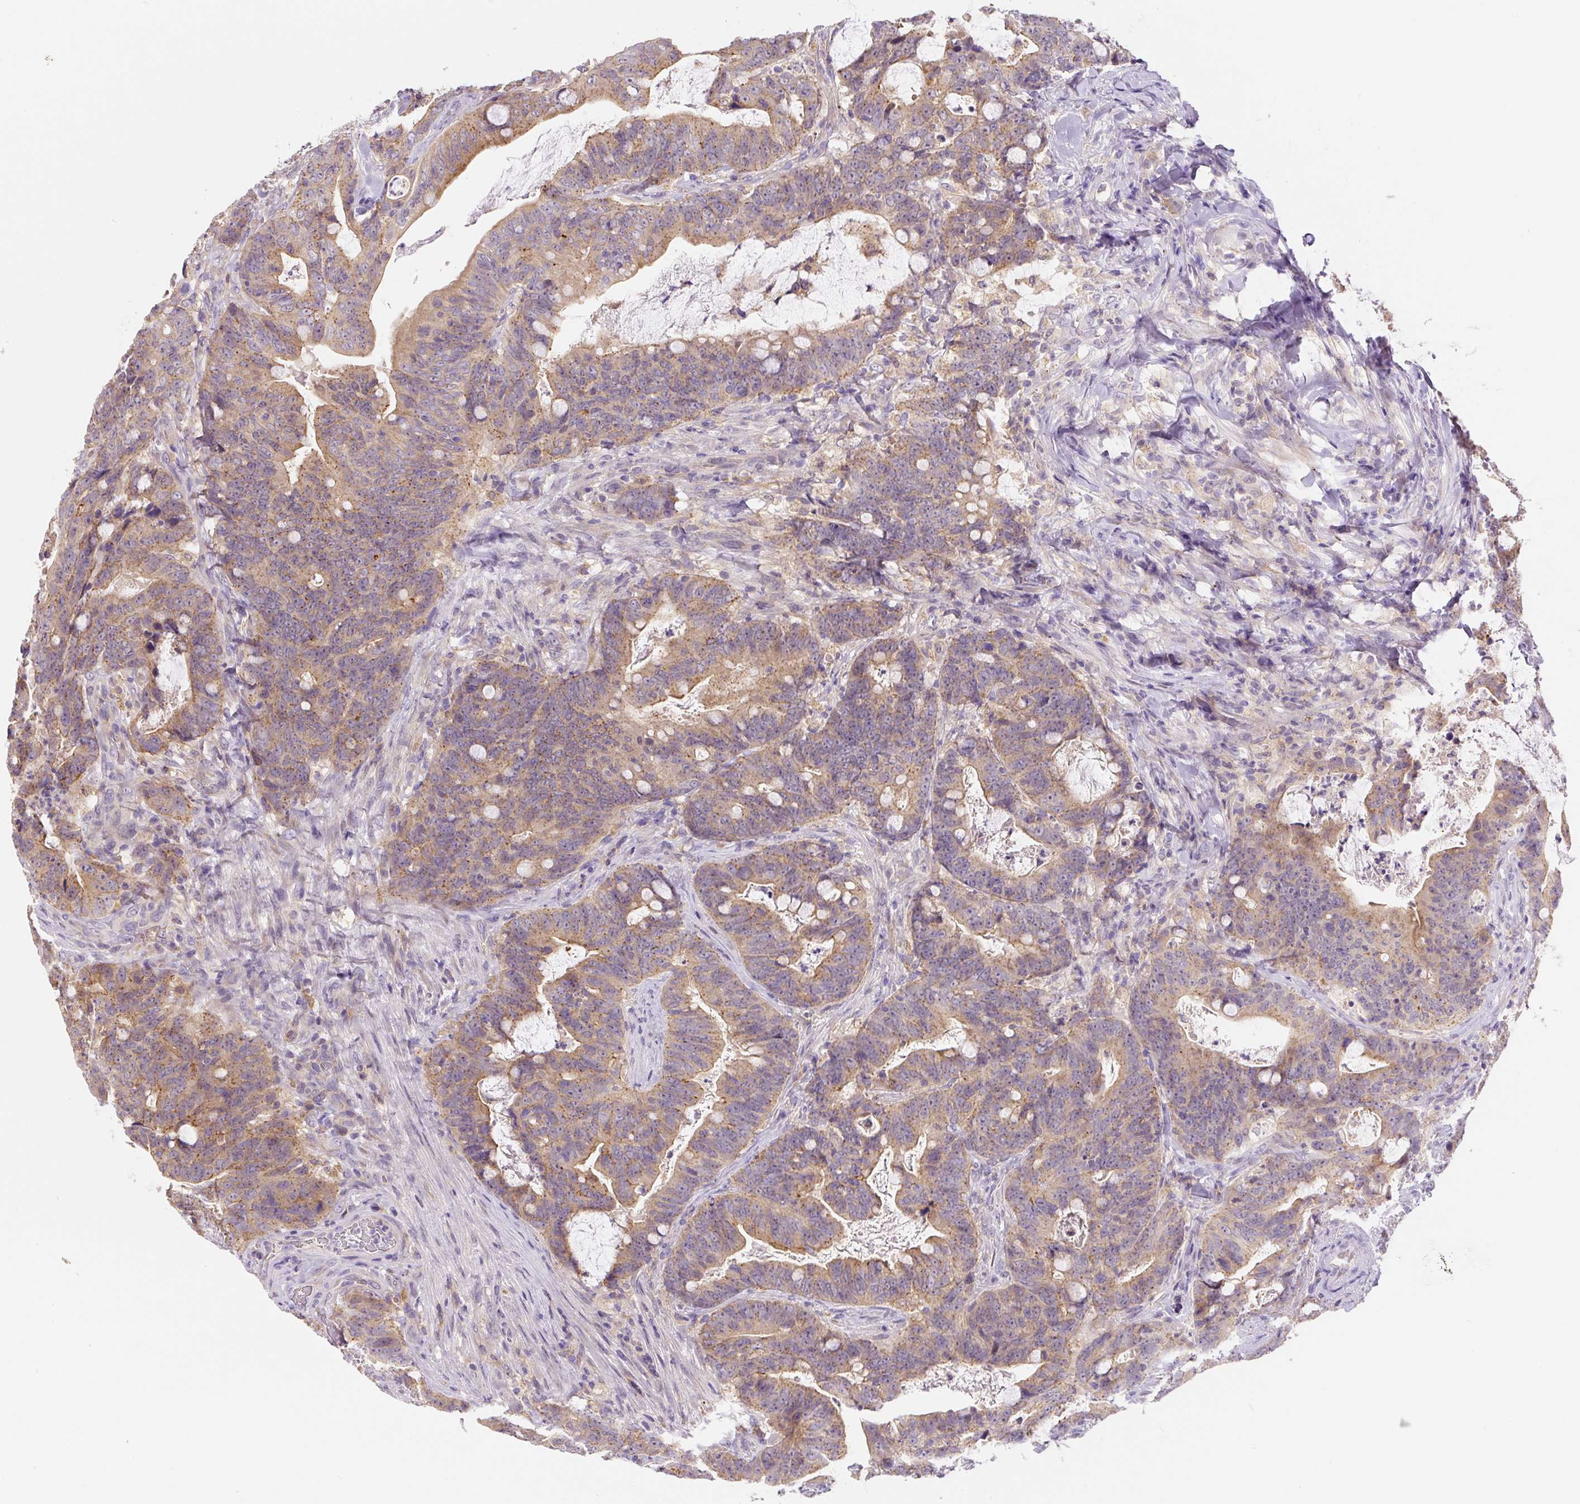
{"staining": {"intensity": "moderate", "quantity": "25%-75%", "location": "cytoplasmic/membranous"}, "tissue": "colorectal cancer", "cell_type": "Tumor cells", "image_type": "cancer", "snomed": [{"axis": "morphology", "description": "Adenocarcinoma, NOS"}, {"axis": "topography", "description": "Colon"}], "caption": "Tumor cells reveal moderate cytoplasmic/membranous expression in approximately 25%-75% of cells in colorectal adenocarcinoma.", "gene": "PLA2G4A", "patient": {"sex": "female", "age": 82}}